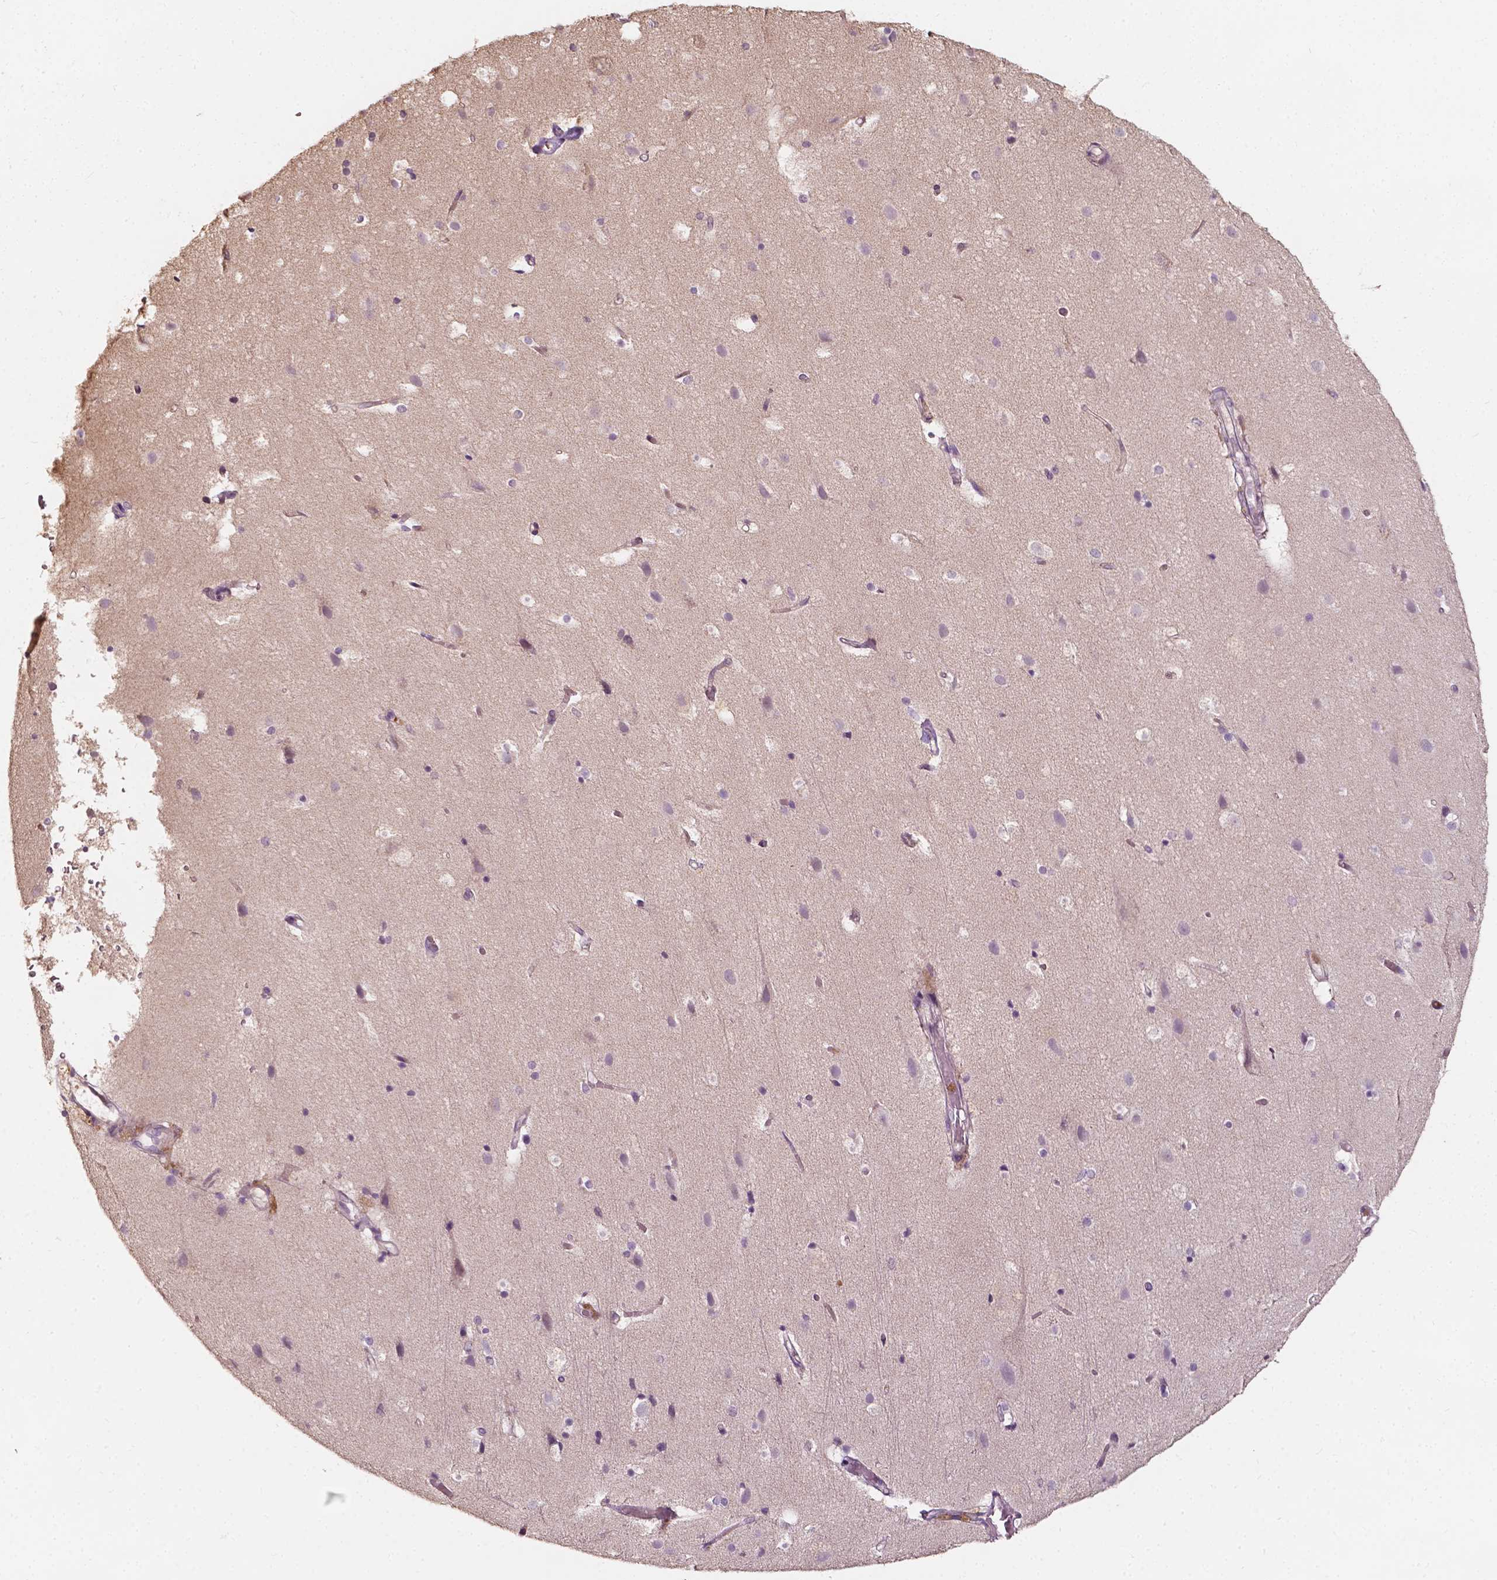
{"staining": {"intensity": "negative", "quantity": "none", "location": "none"}, "tissue": "cerebral cortex", "cell_type": "Endothelial cells", "image_type": "normal", "snomed": [{"axis": "morphology", "description": "Normal tissue, NOS"}, {"axis": "topography", "description": "Cerebral cortex"}], "caption": "Endothelial cells are negative for brown protein staining in normal cerebral cortex.", "gene": "NPC1L1", "patient": {"sex": "female", "age": 52}}